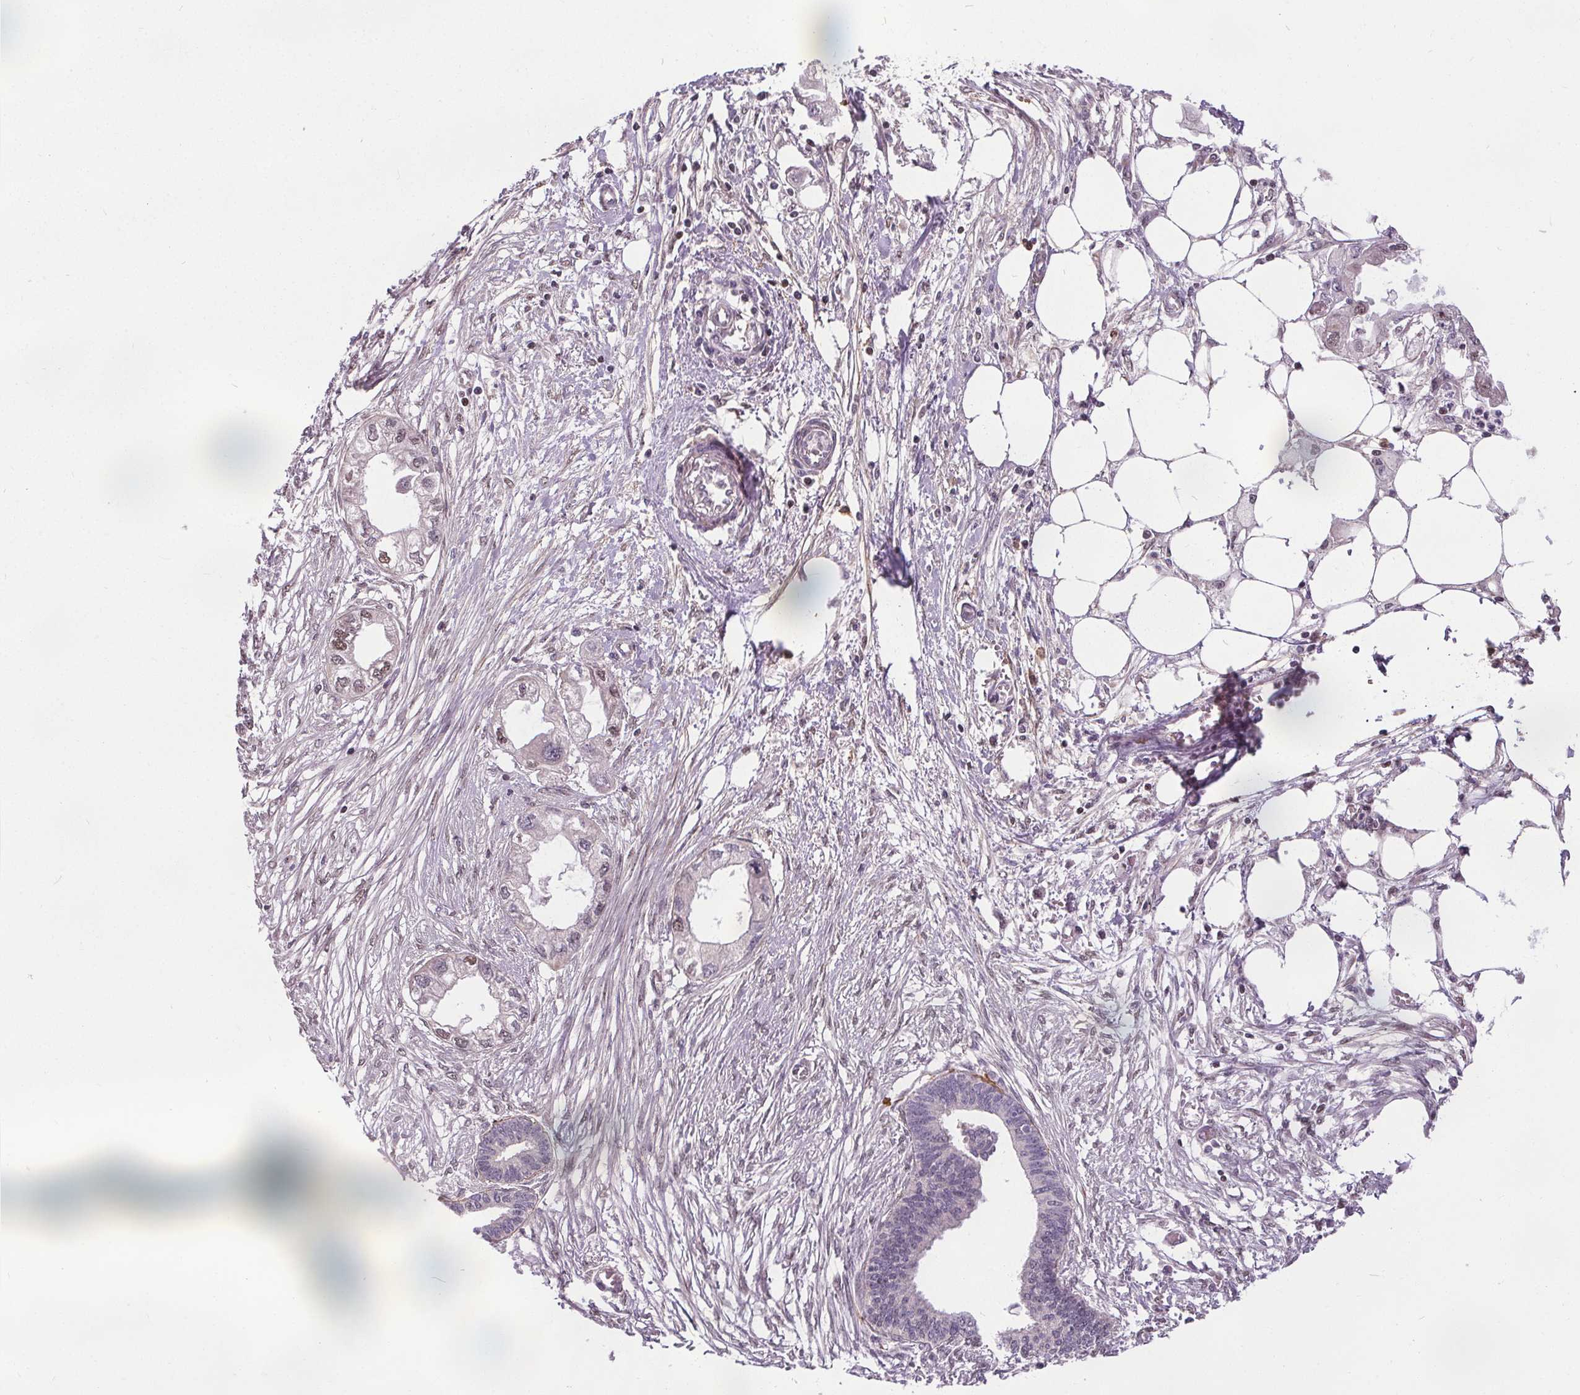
{"staining": {"intensity": "moderate", "quantity": "25%-75%", "location": "nuclear"}, "tissue": "endometrial cancer", "cell_type": "Tumor cells", "image_type": "cancer", "snomed": [{"axis": "morphology", "description": "Adenocarcinoma, NOS"}, {"axis": "morphology", "description": "Adenocarcinoma, metastatic, NOS"}, {"axis": "topography", "description": "Adipose tissue"}, {"axis": "topography", "description": "Endometrium"}], "caption": "This is a histology image of immunohistochemistry (IHC) staining of metastatic adenocarcinoma (endometrial), which shows moderate expression in the nuclear of tumor cells.", "gene": "KIAA0232", "patient": {"sex": "female", "age": 67}}